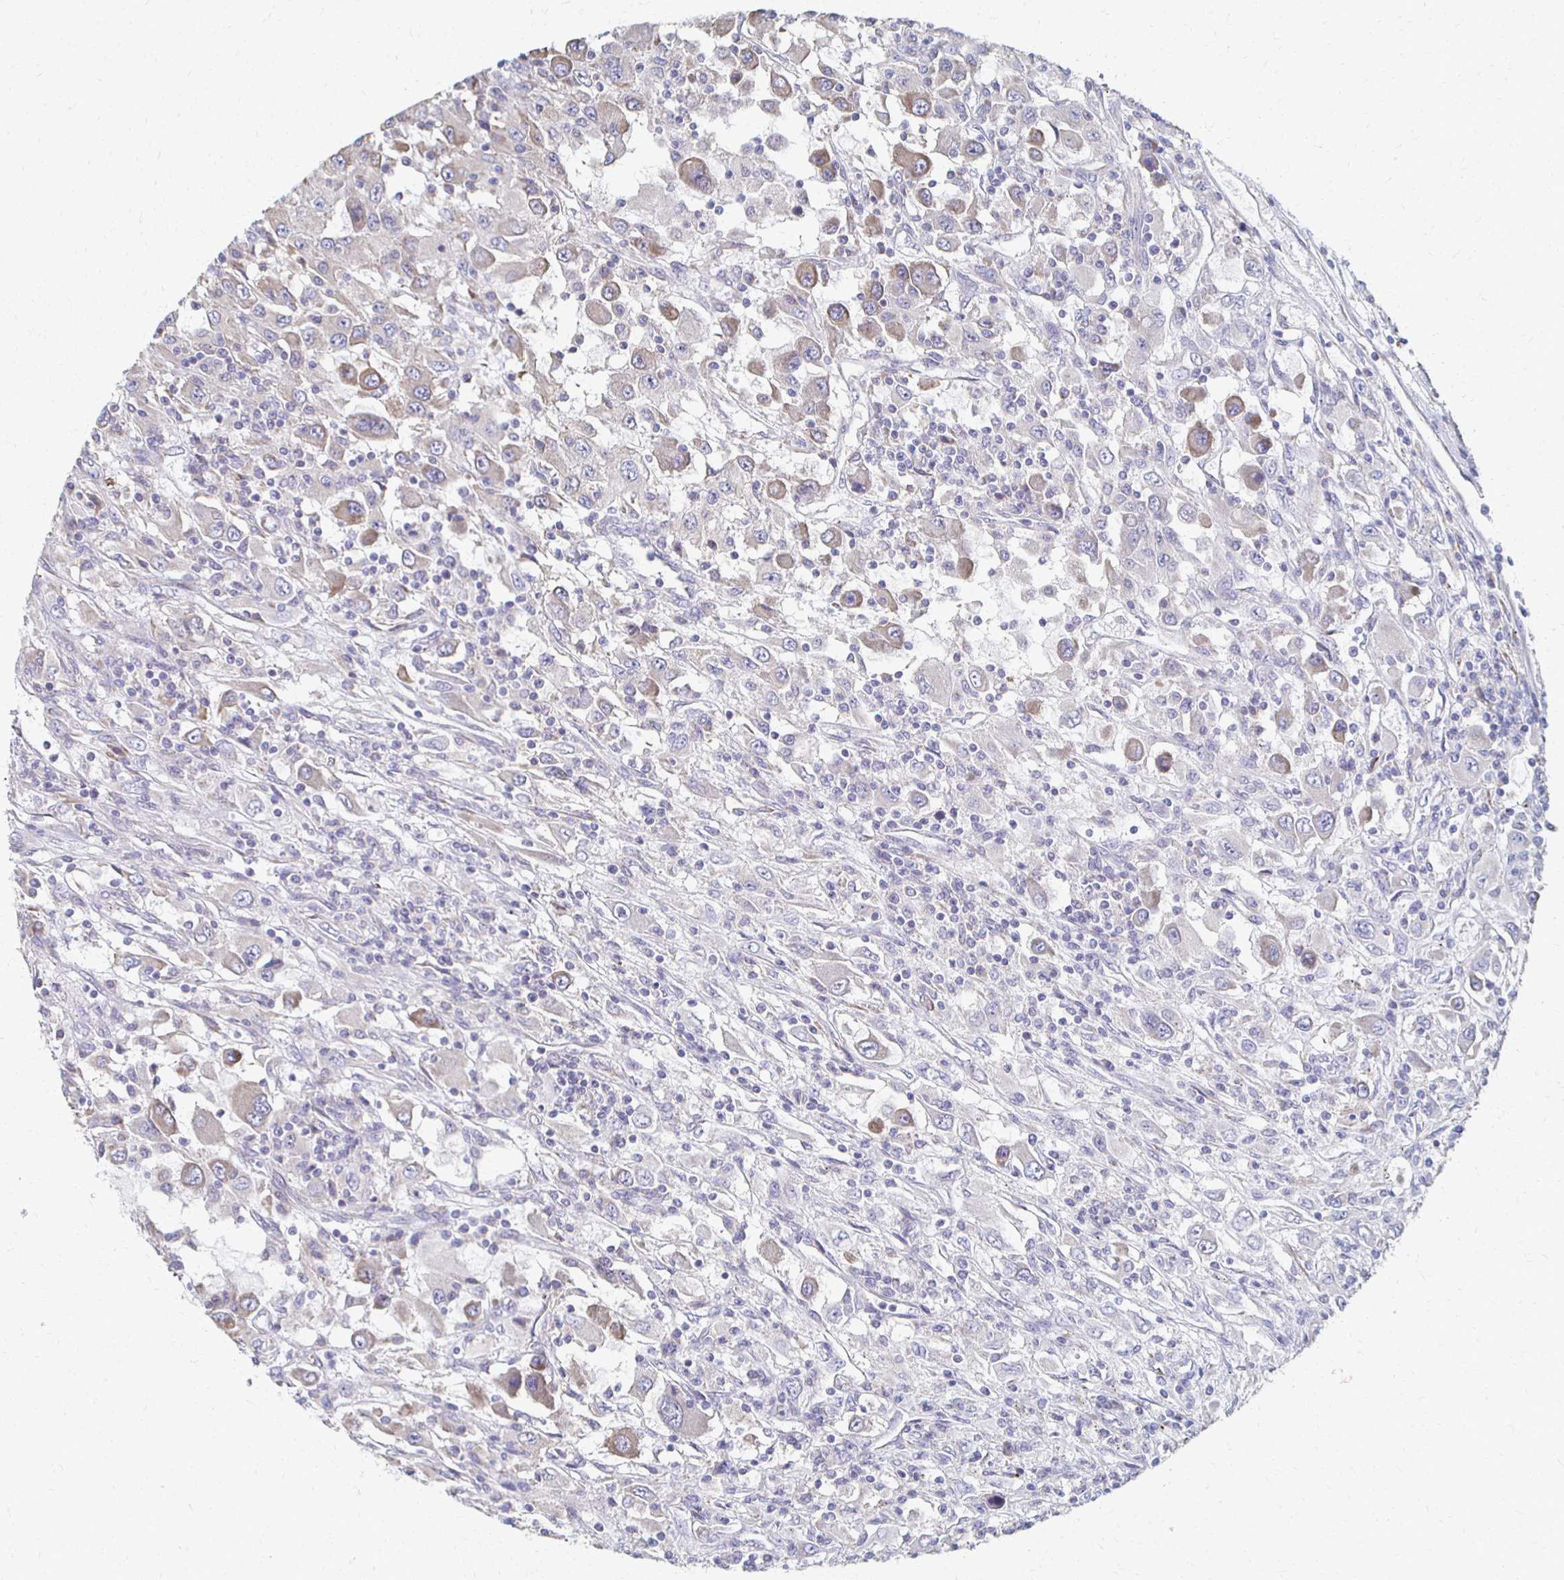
{"staining": {"intensity": "weak", "quantity": "<25%", "location": "cytoplasmic/membranous"}, "tissue": "renal cancer", "cell_type": "Tumor cells", "image_type": "cancer", "snomed": [{"axis": "morphology", "description": "Adenocarcinoma, NOS"}, {"axis": "topography", "description": "Kidney"}], "caption": "Photomicrograph shows no protein positivity in tumor cells of renal adenocarcinoma tissue.", "gene": "ATP1A3", "patient": {"sex": "female", "age": 67}}